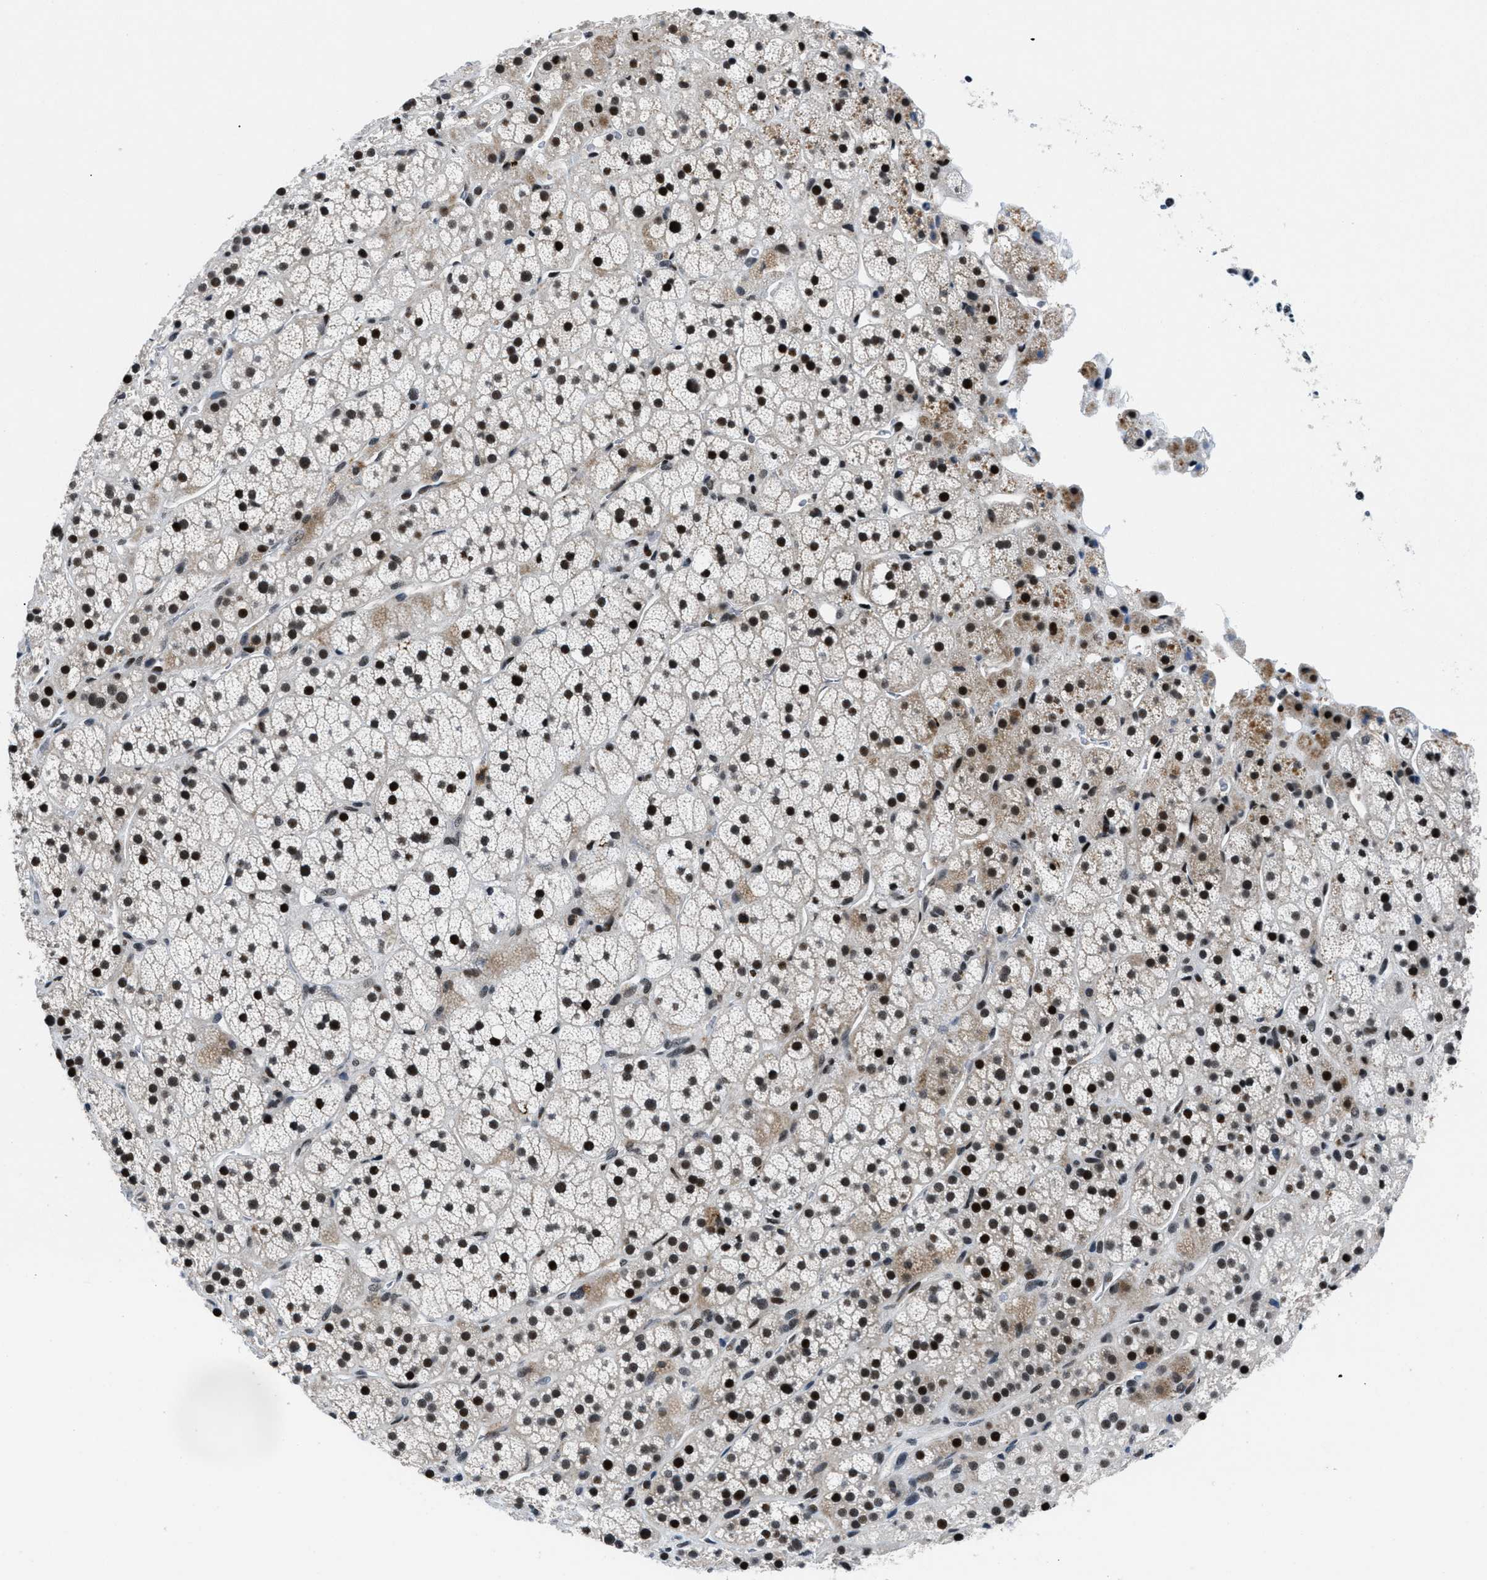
{"staining": {"intensity": "strong", "quantity": ">75%", "location": "nuclear"}, "tissue": "adrenal gland", "cell_type": "Glandular cells", "image_type": "normal", "snomed": [{"axis": "morphology", "description": "Normal tissue, NOS"}, {"axis": "topography", "description": "Adrenal gland"}], "caption": "Immunohistochemical staining of benign adrenal gland exhibits high levels of strong nuclear positivity in about >75% of glandular cells.", "gene": "SMARCB1", "patient": {"sex": "male", "age": 56}}